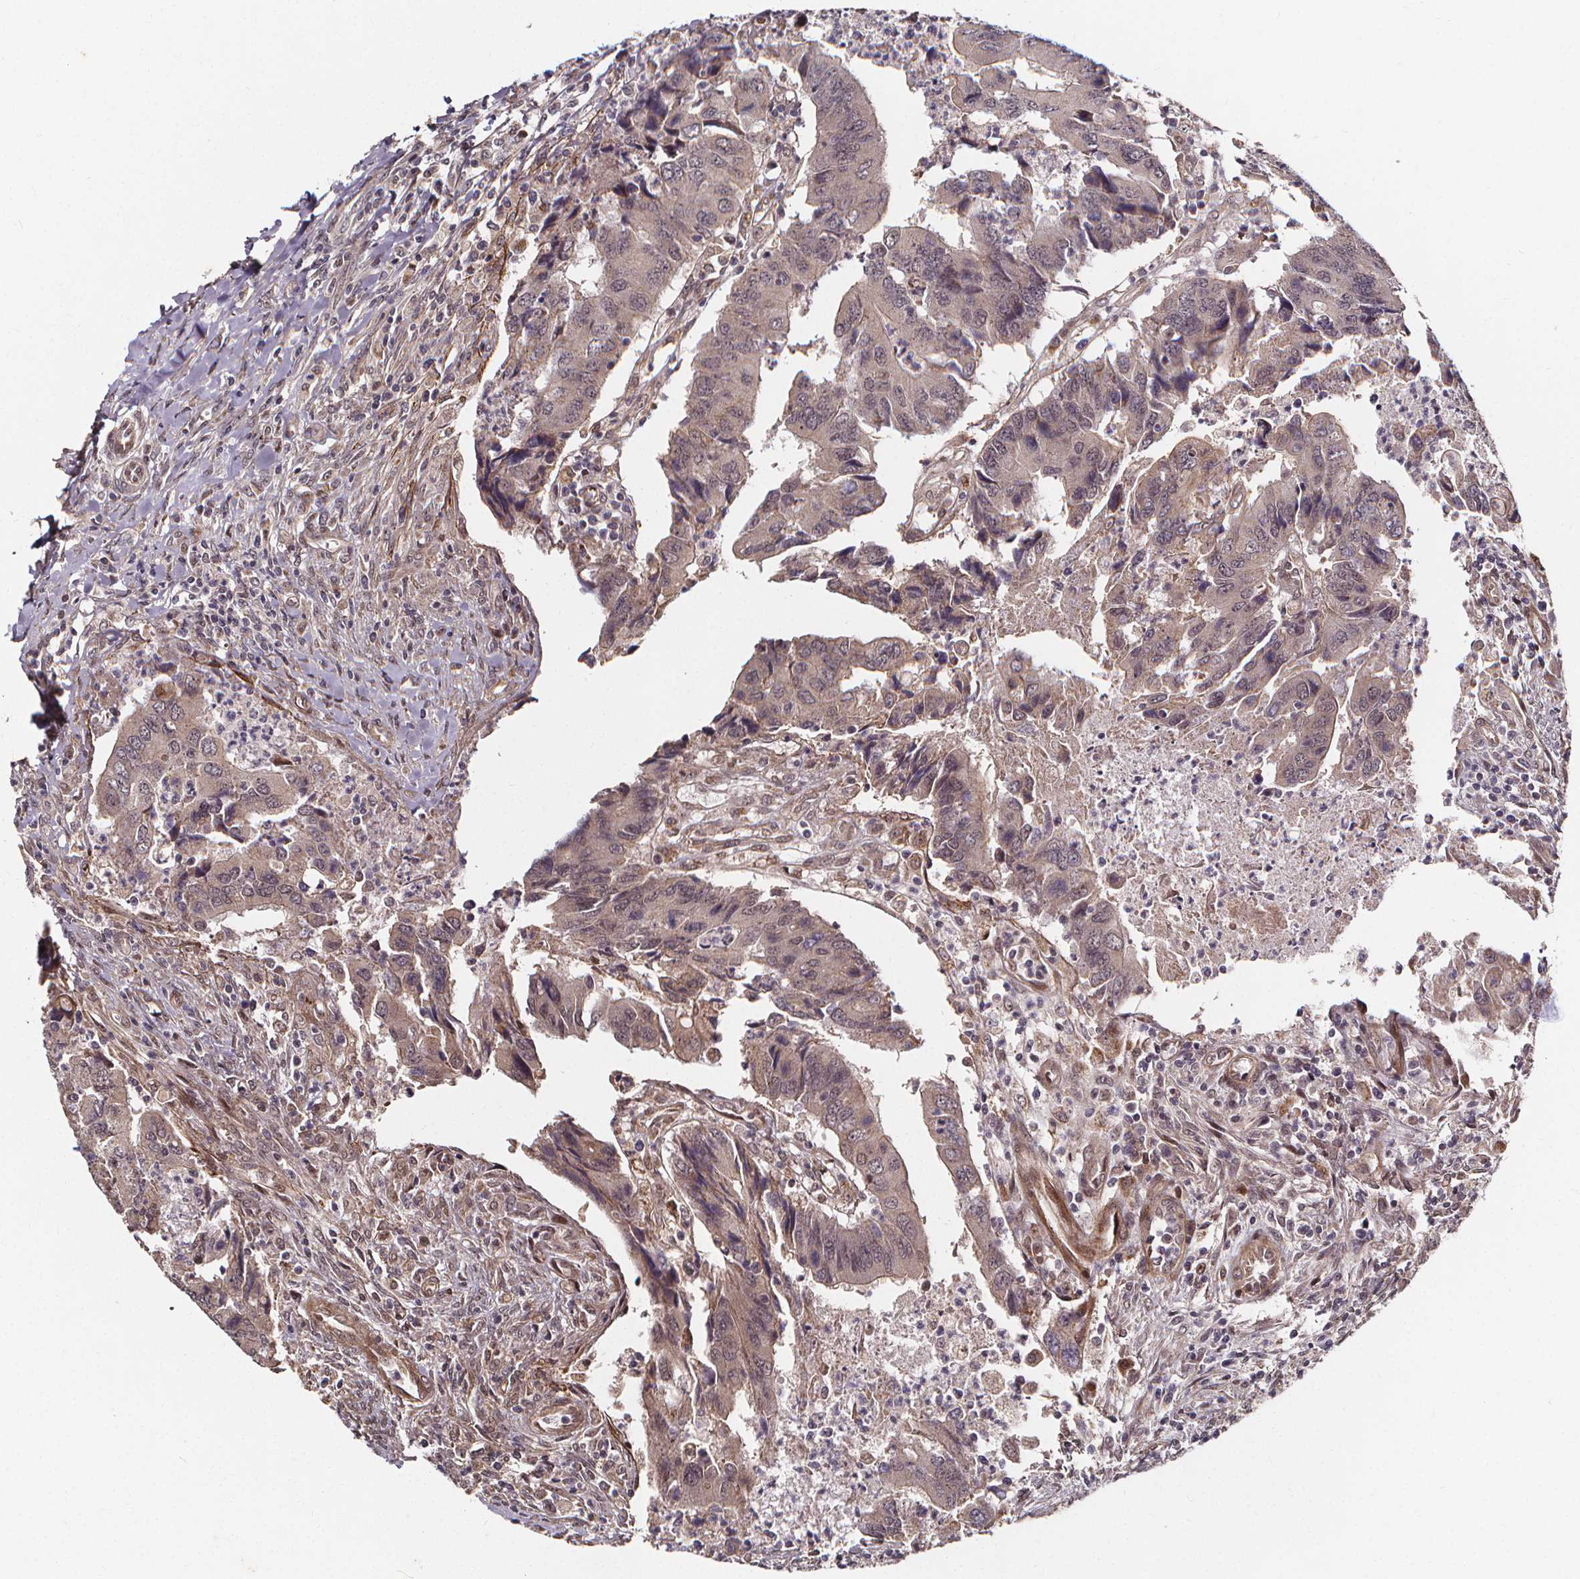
{"staining": {"intensity": "negative", "quantity": "none", "location": "none"}, "tissue": "colorectal cancer", "cell_type": "Tumor cells", "image_type": "cancer", "snomed": [{"axis": "morphology", "description": "Adenocarcinoma, NOS"}, {"axis": "topography", "description": "Colon"}], "caption": "Immunohistochemistry (IHC) micrograph of human colorectal cancer (adenocarcinoma) stained for a protein (brown), which displays no expression in tumor cells.", "gene": "DDIT3", "patient": {"sex": "female", "age": 67}}